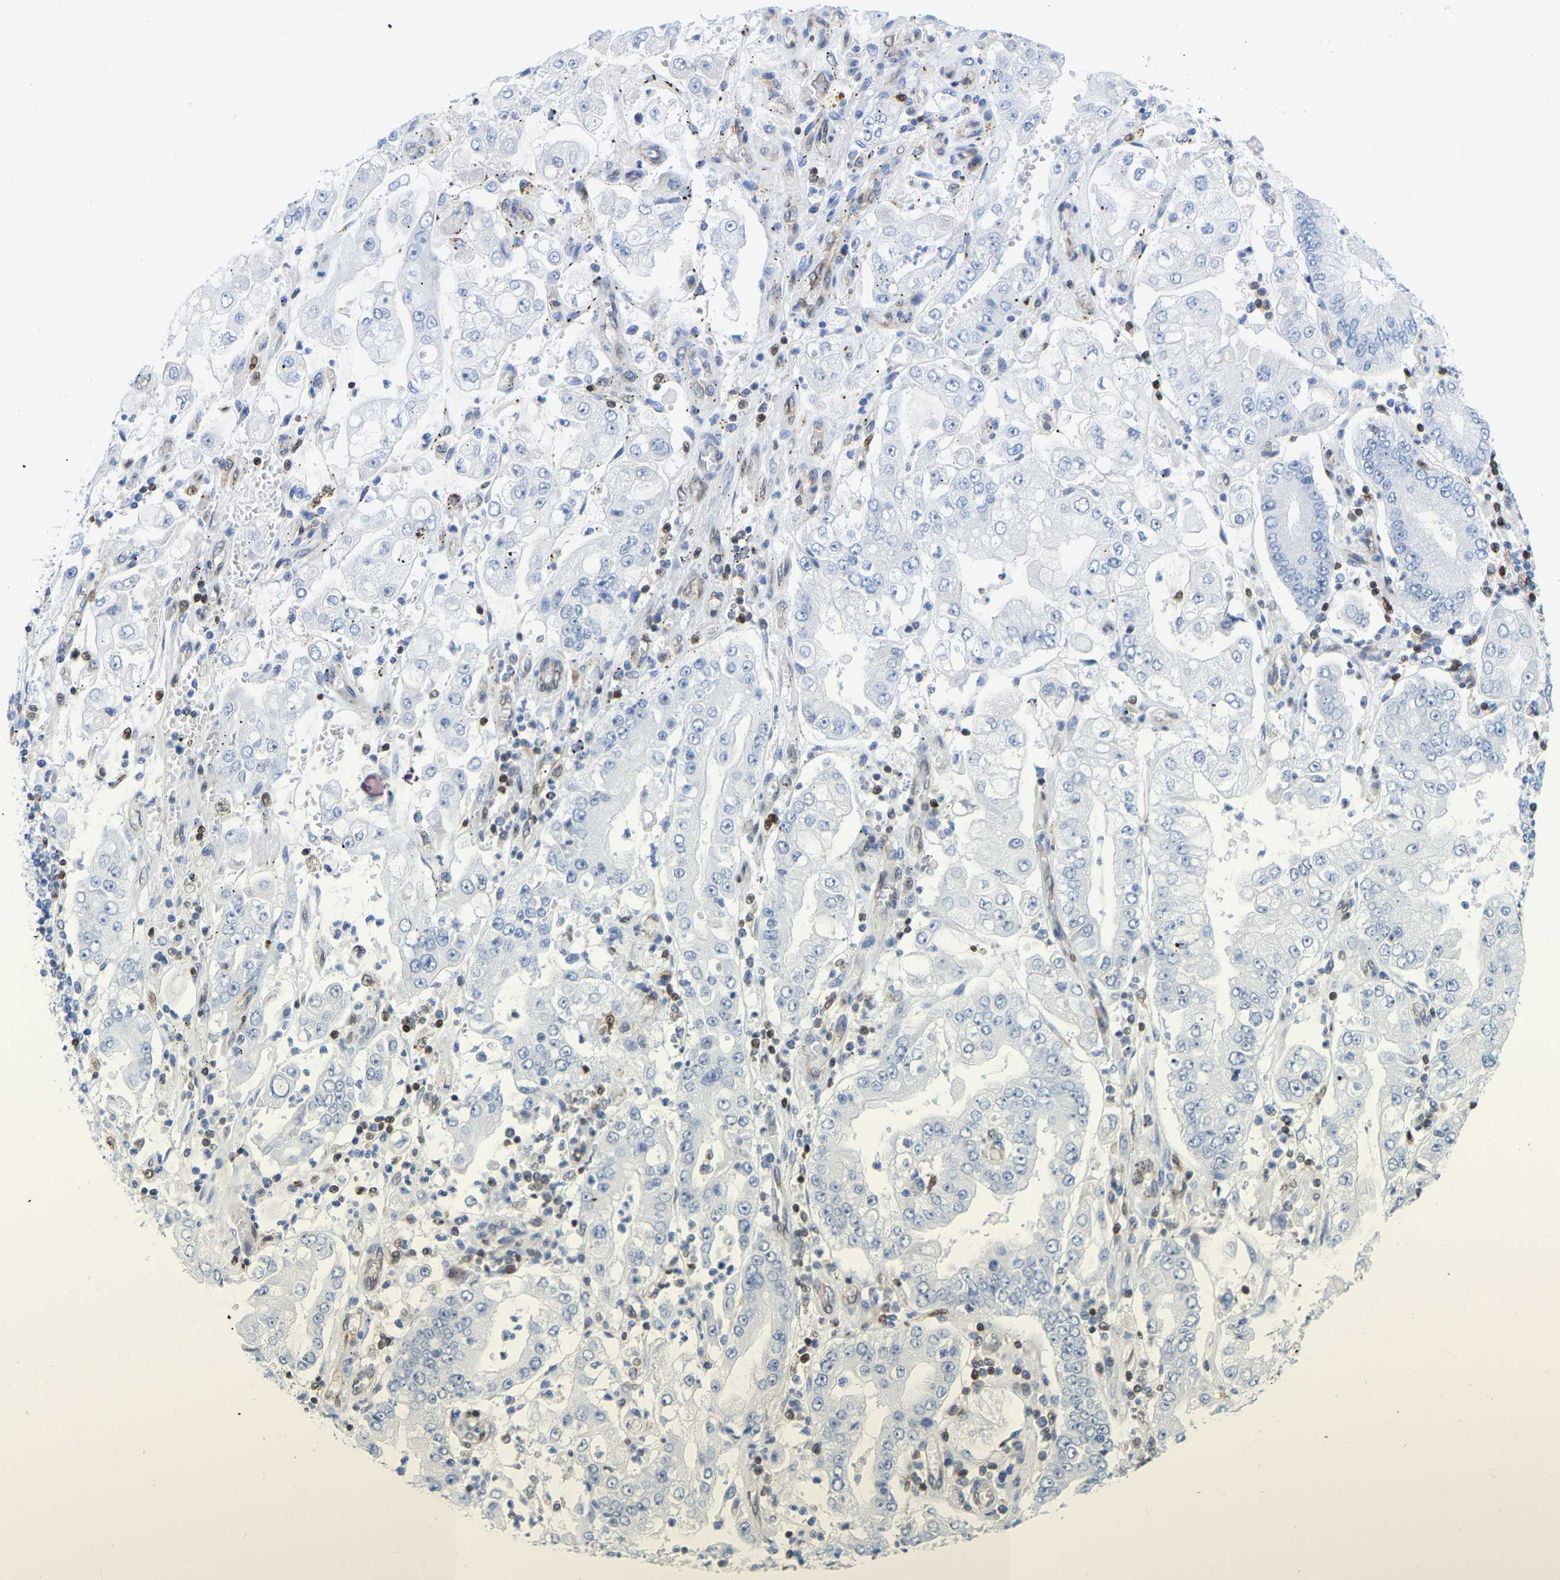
{"staining": {"intensity": "negative", "quantity": "none", "location": "none"}, "tissue": "stomach cancer", "cell_type": "Tumor cells", "image_type": "cancer", "snomed": [{"axis": "morphology", "description": "Adenocarcinoma, NOS"}, {"axis": "topography", "description": "Stomach"}], "caption": "Immunohistochemistry (IHC) histopathology image of neoplastic tissue: stomach adenocarcinoma stained with DAB (3,3'-diaminobenzidine) shows no significant protein expression in tumor cells.", "gene": "GIMAP4", "patient": {"sex": "male", "age": 76}}